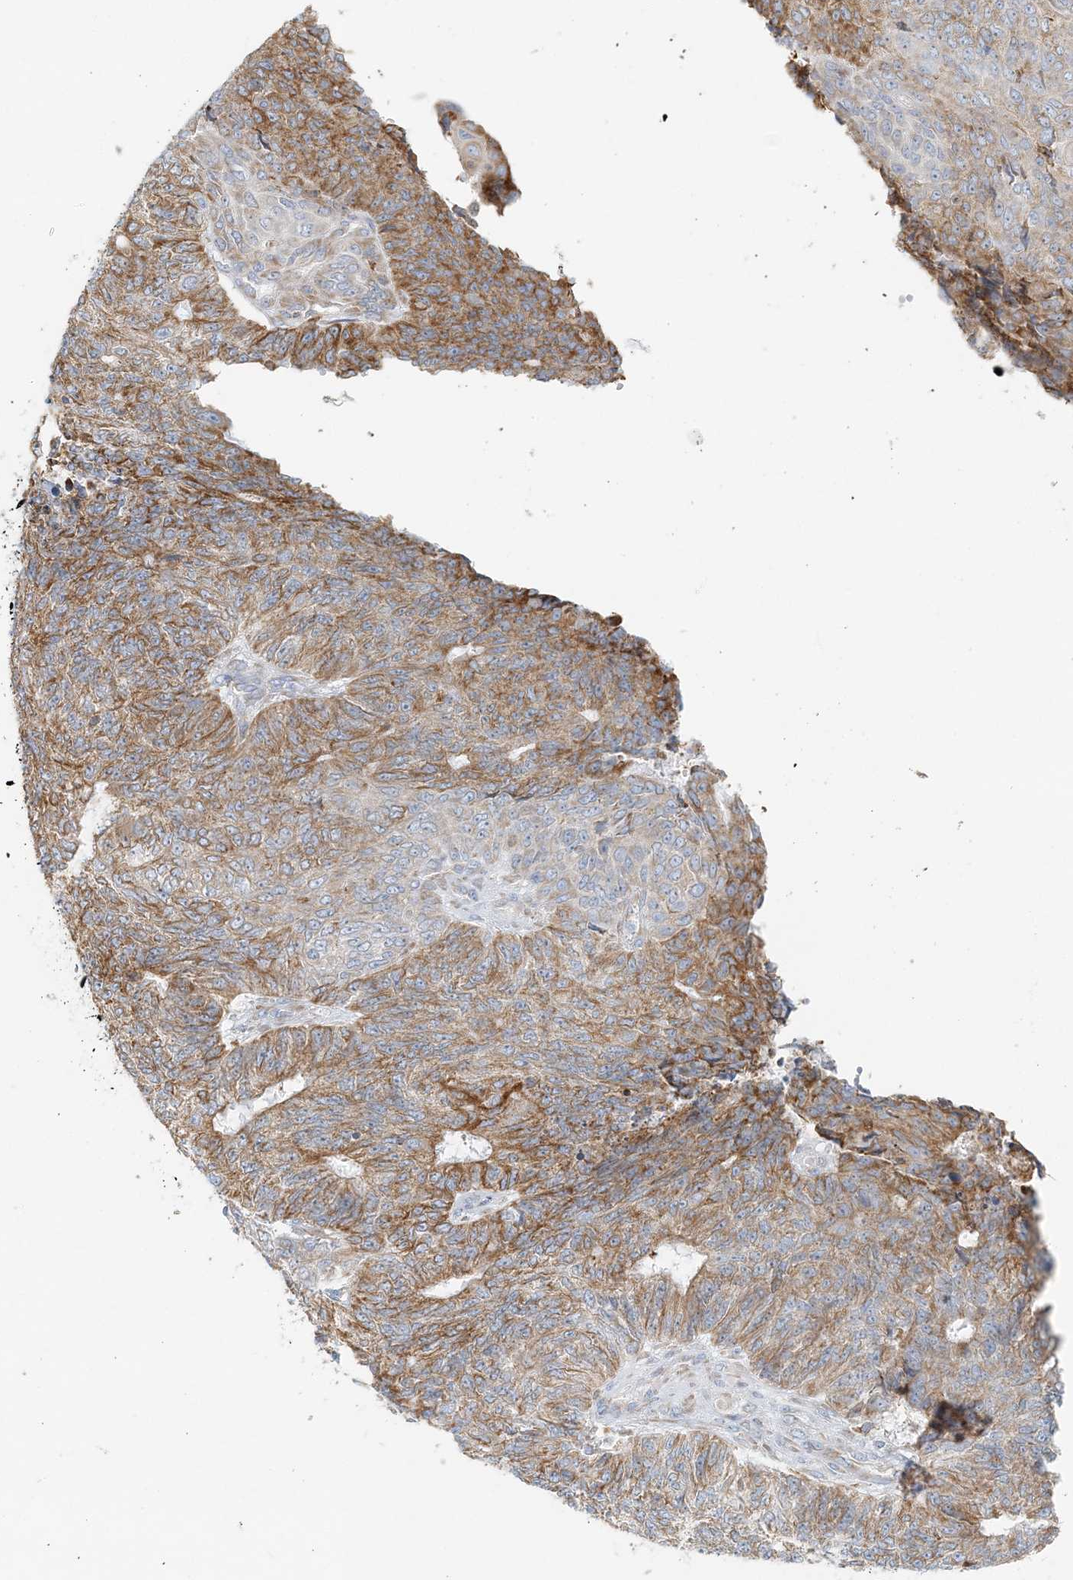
{"staining": {"intensity": "moderate", "quantity": ">75%", "location": "cytoplasmic/membranous"}, "tissue": "endometrial cancer", "cell_type": "Tumor cells", "image_type": "cancer", "snomed": [{"axis": "morphology", "description": "Adenocarcinoma, NOS"}, {"axis": "topography", "description": "Endometrium"}], "caption": "An immunohistochemistry histopathology image of tumor tissue is shown. Protein staining in brown highlights moderate cytoplasmic/membranous positivity in endometrial adenocarcinoma within tumor cells.", "gene": "STK11IP", "patient": {"sex": "female", "age": 32}}